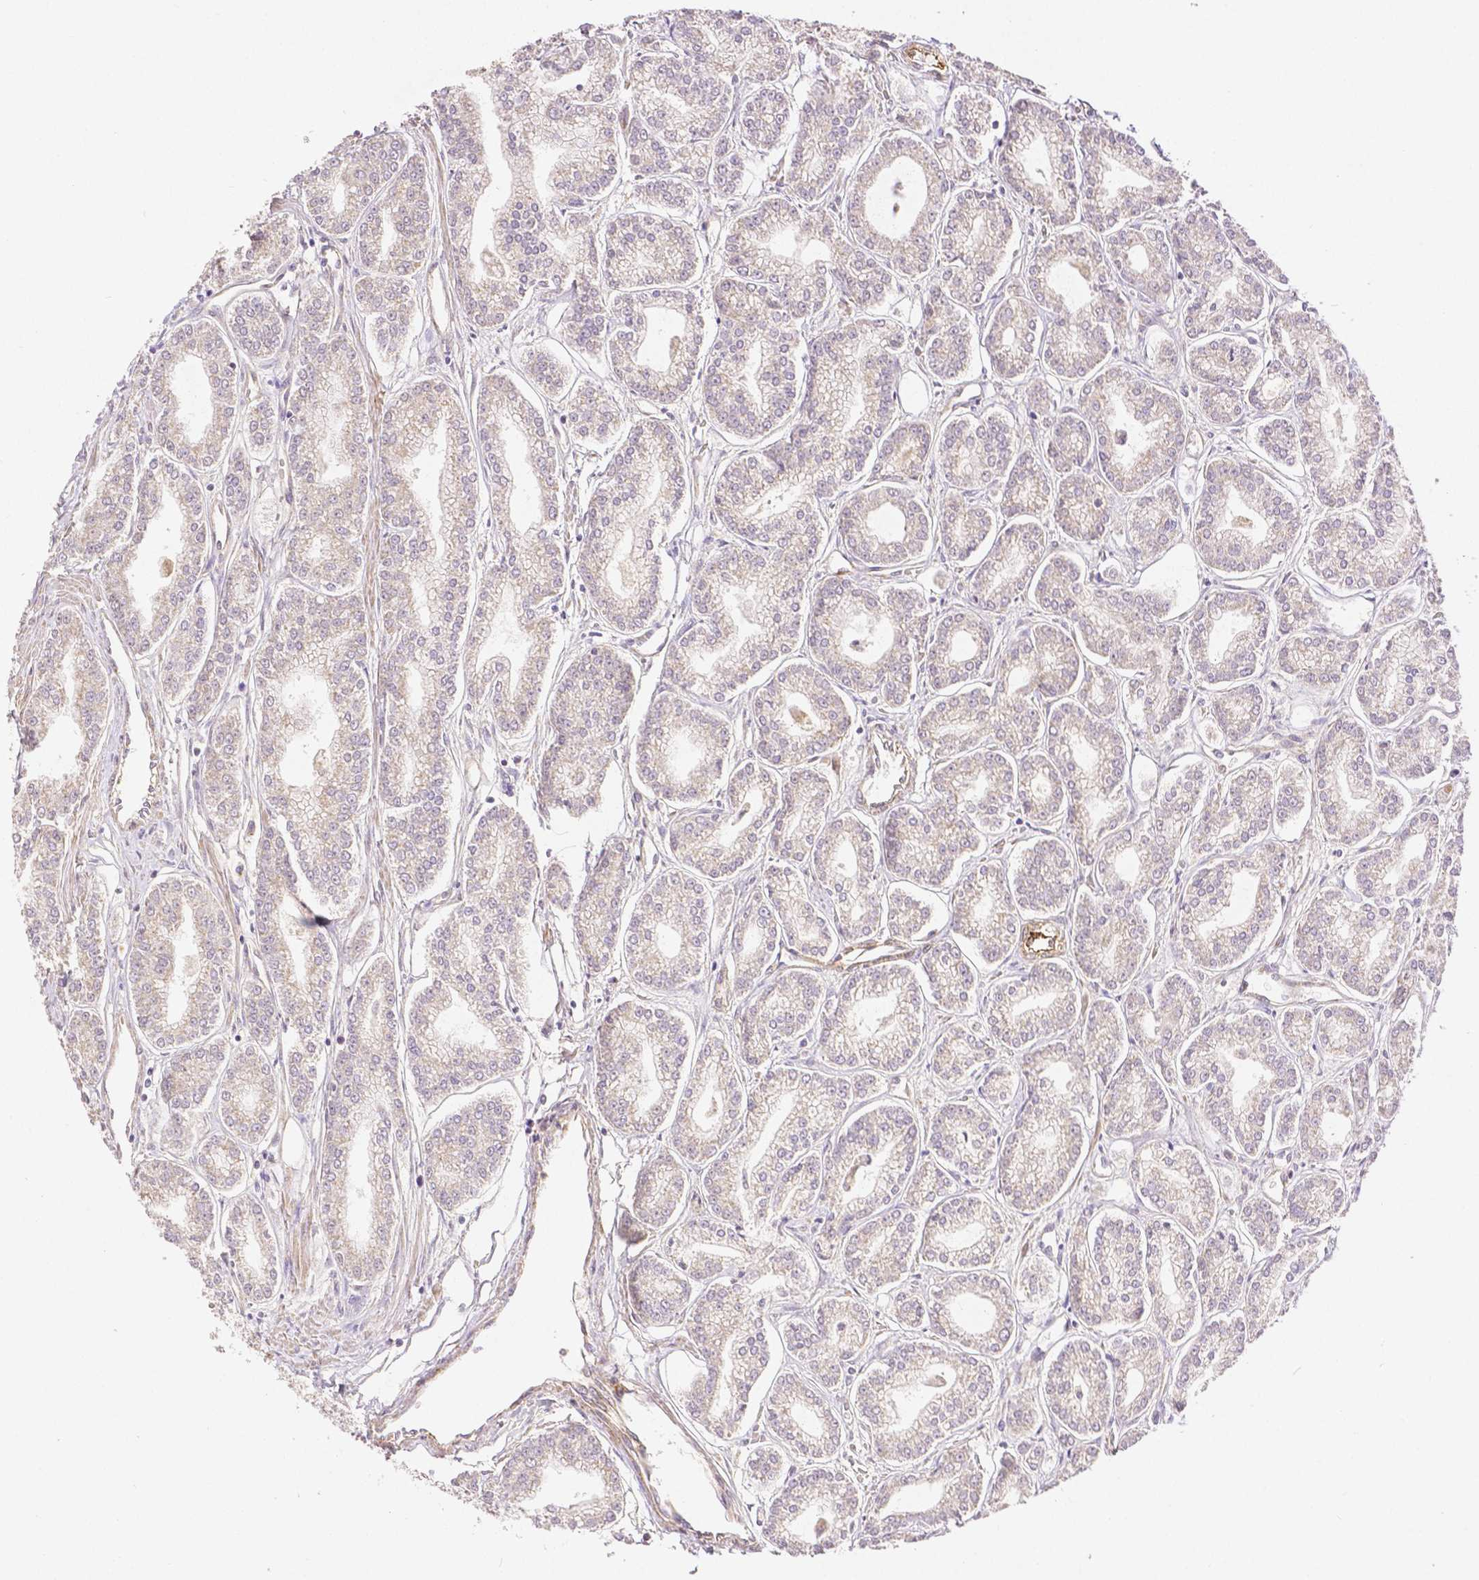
{"staining": {"intensity": "negative", "quantity": "none", "location": "none"}, "tissue": "prostate cancer", "cell_type": "Tumor cells", "image_type": "cancer", "snomed": [{"axis": "morphology", "description": "Adenocarcinoma, NOS"}, {"axis": "topography", "description": "Prostate"}], "caption": "DAB immunohistochemical staining of prostate cancer shows no significant positivity in tumor cells. (DAB (3,3'-diaminobenzidine) immunohistochemistry (IHC), high magnification).", "gene": "RHOT1", "patient": {"sex": "male", "age": 71}}